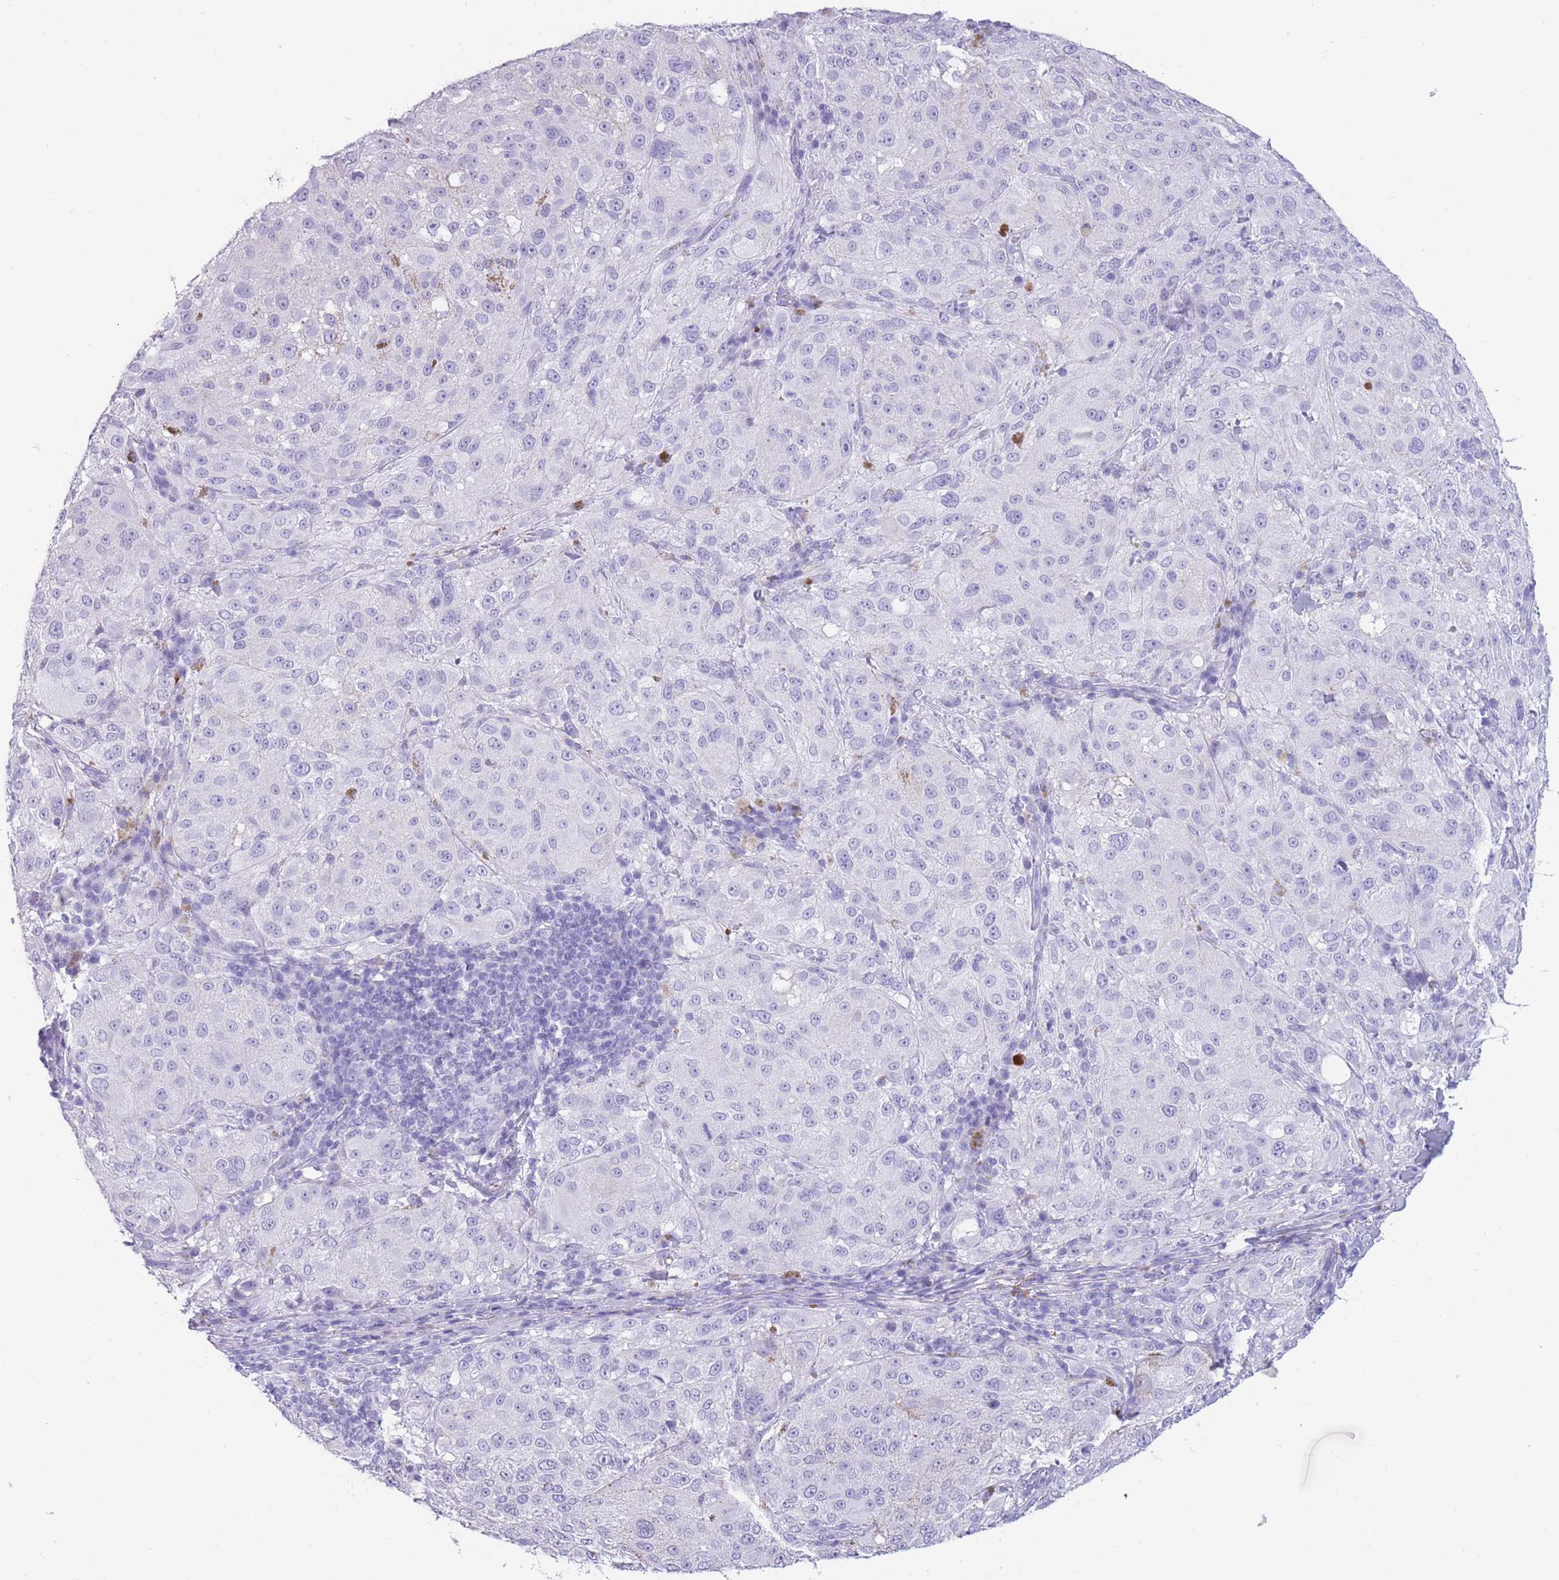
{"staining": {"intensity": "negative", "quantity": "none", "location": "none"}, "tissue": "melanoma", "cell_type": "Tumor cells", "image_type": "cancer", "snomed": [{"axis": "morphology", "description": "Necrosis, NOS"}, {"axis": "morphology", "description": "Malignant melanoma, NOS"}, {"axis": "topography", "description": "Skin"}], "caption": "Tumor cells show no significant staining in melanoma.", "gene": "TNFSF11", "patient": {"sex": "female", "age": 87}}